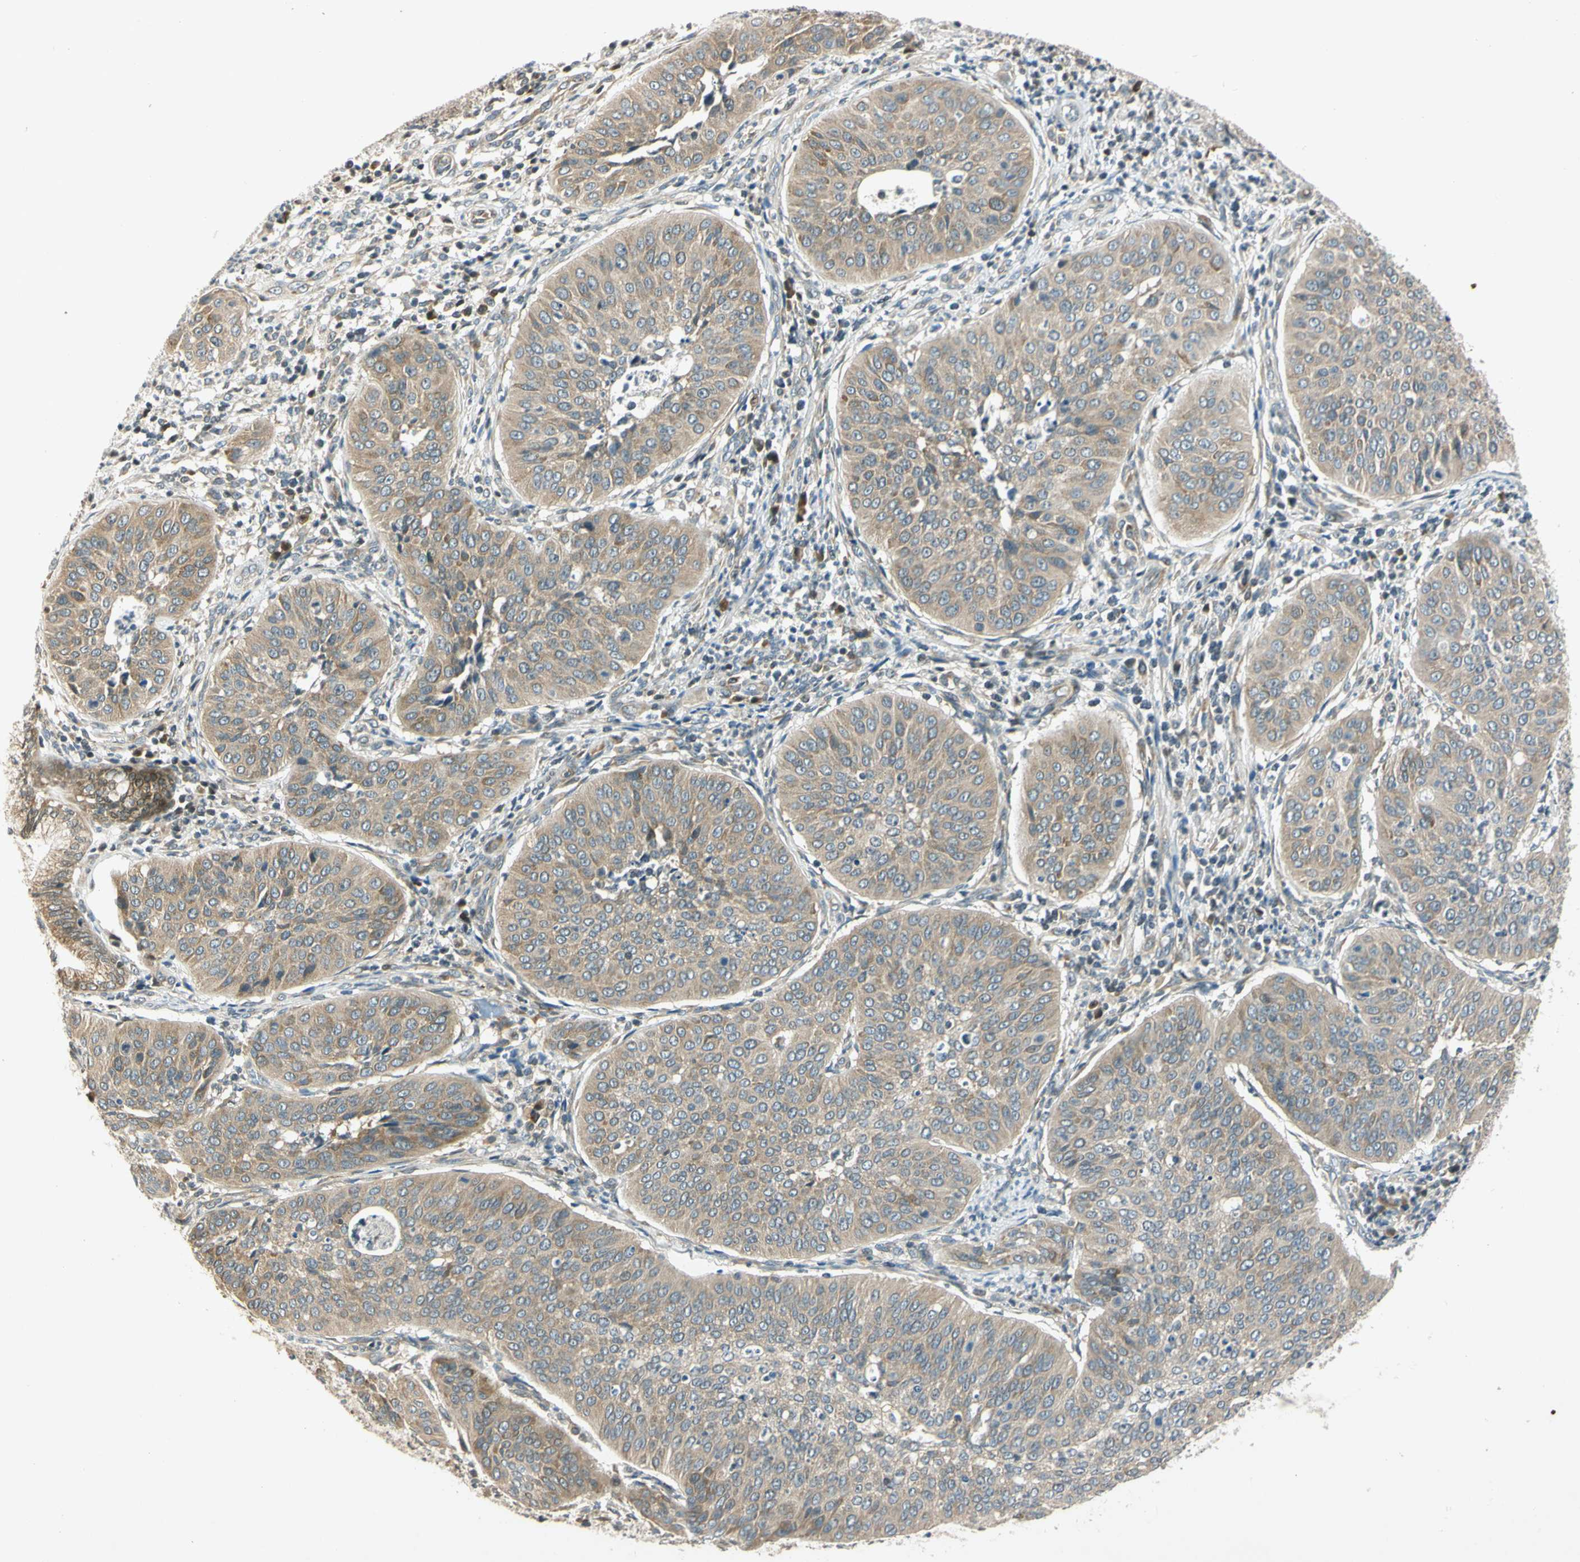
{"staining": {"intensity": "moderate", "quantity": ">75%", "location": "cytoplasmic/membranous"}, "tissue": "cervical cancer", "cell_type": "Tumor cells", "image_type": "cancer", "snomed": [{"axis": "morphology", "description": "Normal tissue, NOS"}, {"axis": "morphology", "description": "Squamous cell carcinoma, NOS"}, {"axis": "topography", "description": "Cervix"}], "caption": "Brown immunohistochemical staining in cervical cancer reveals moderate cytoplasmic/membranous positivity in approximately >75% of tumor cells.", "gene": "RPS6KB2", "patient": {"sex": "female", "age": 39}}